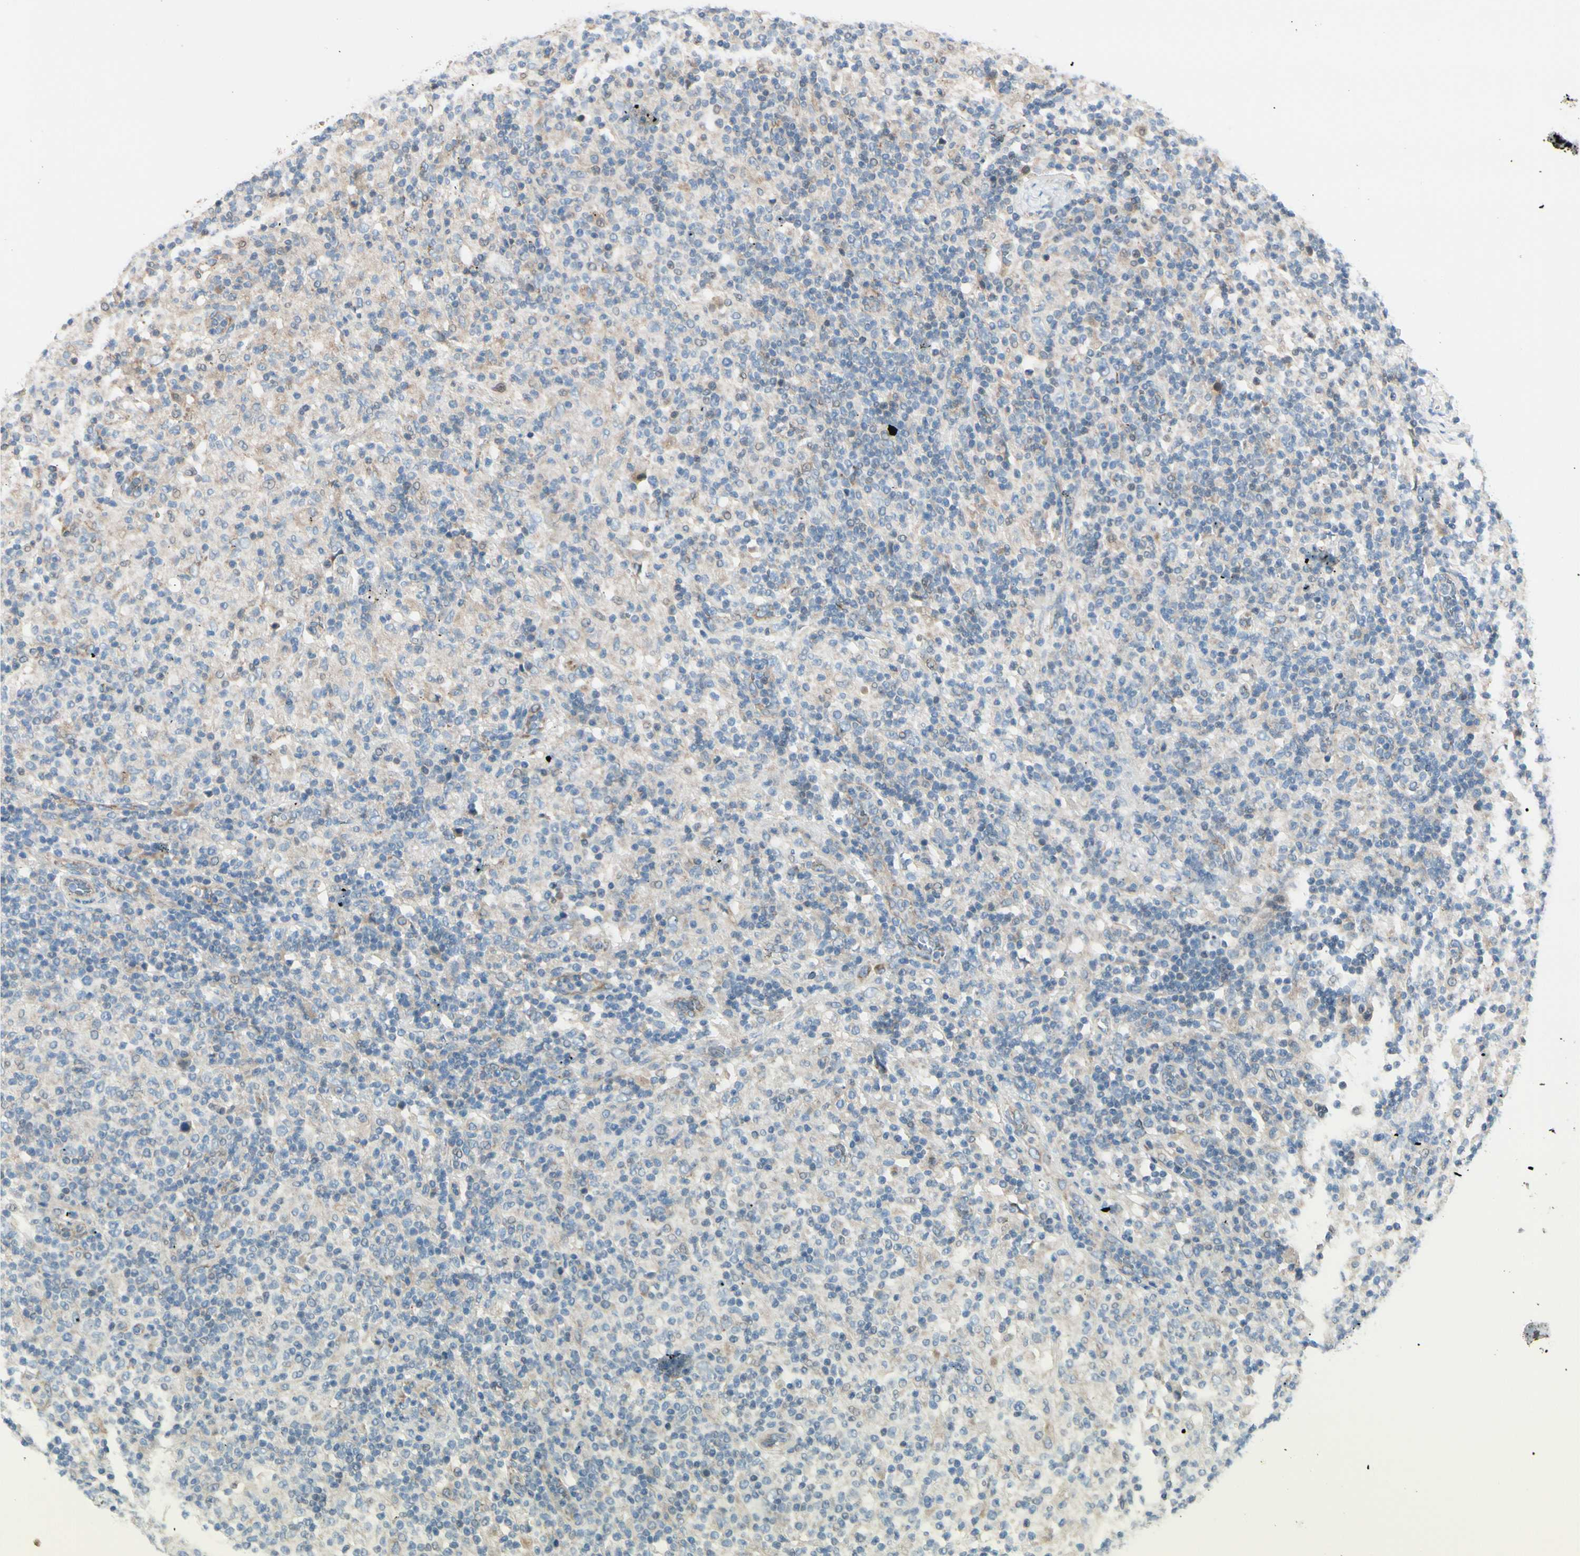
{"staining": {"intensity": "weak", "quantity": ">75%", "location": "cytoplasmic/membranous"}, "tissue": "lymphoma", "cell_type": "Tumor cells", "image_type": "cancer", "snomed": [{"axis": "morphology", "description": "Hodgkin's disease, NOS"}, {"axis": "topography", "description": "Lymph node"}], "caption": "A brown stain labels weak cytoplasmic/membranous staining of a protein in lymphoma tumor cells. Nuclei are stained in blue.", "gene": "EPHA3", "patient": {"sex": "male", "age": 70}}